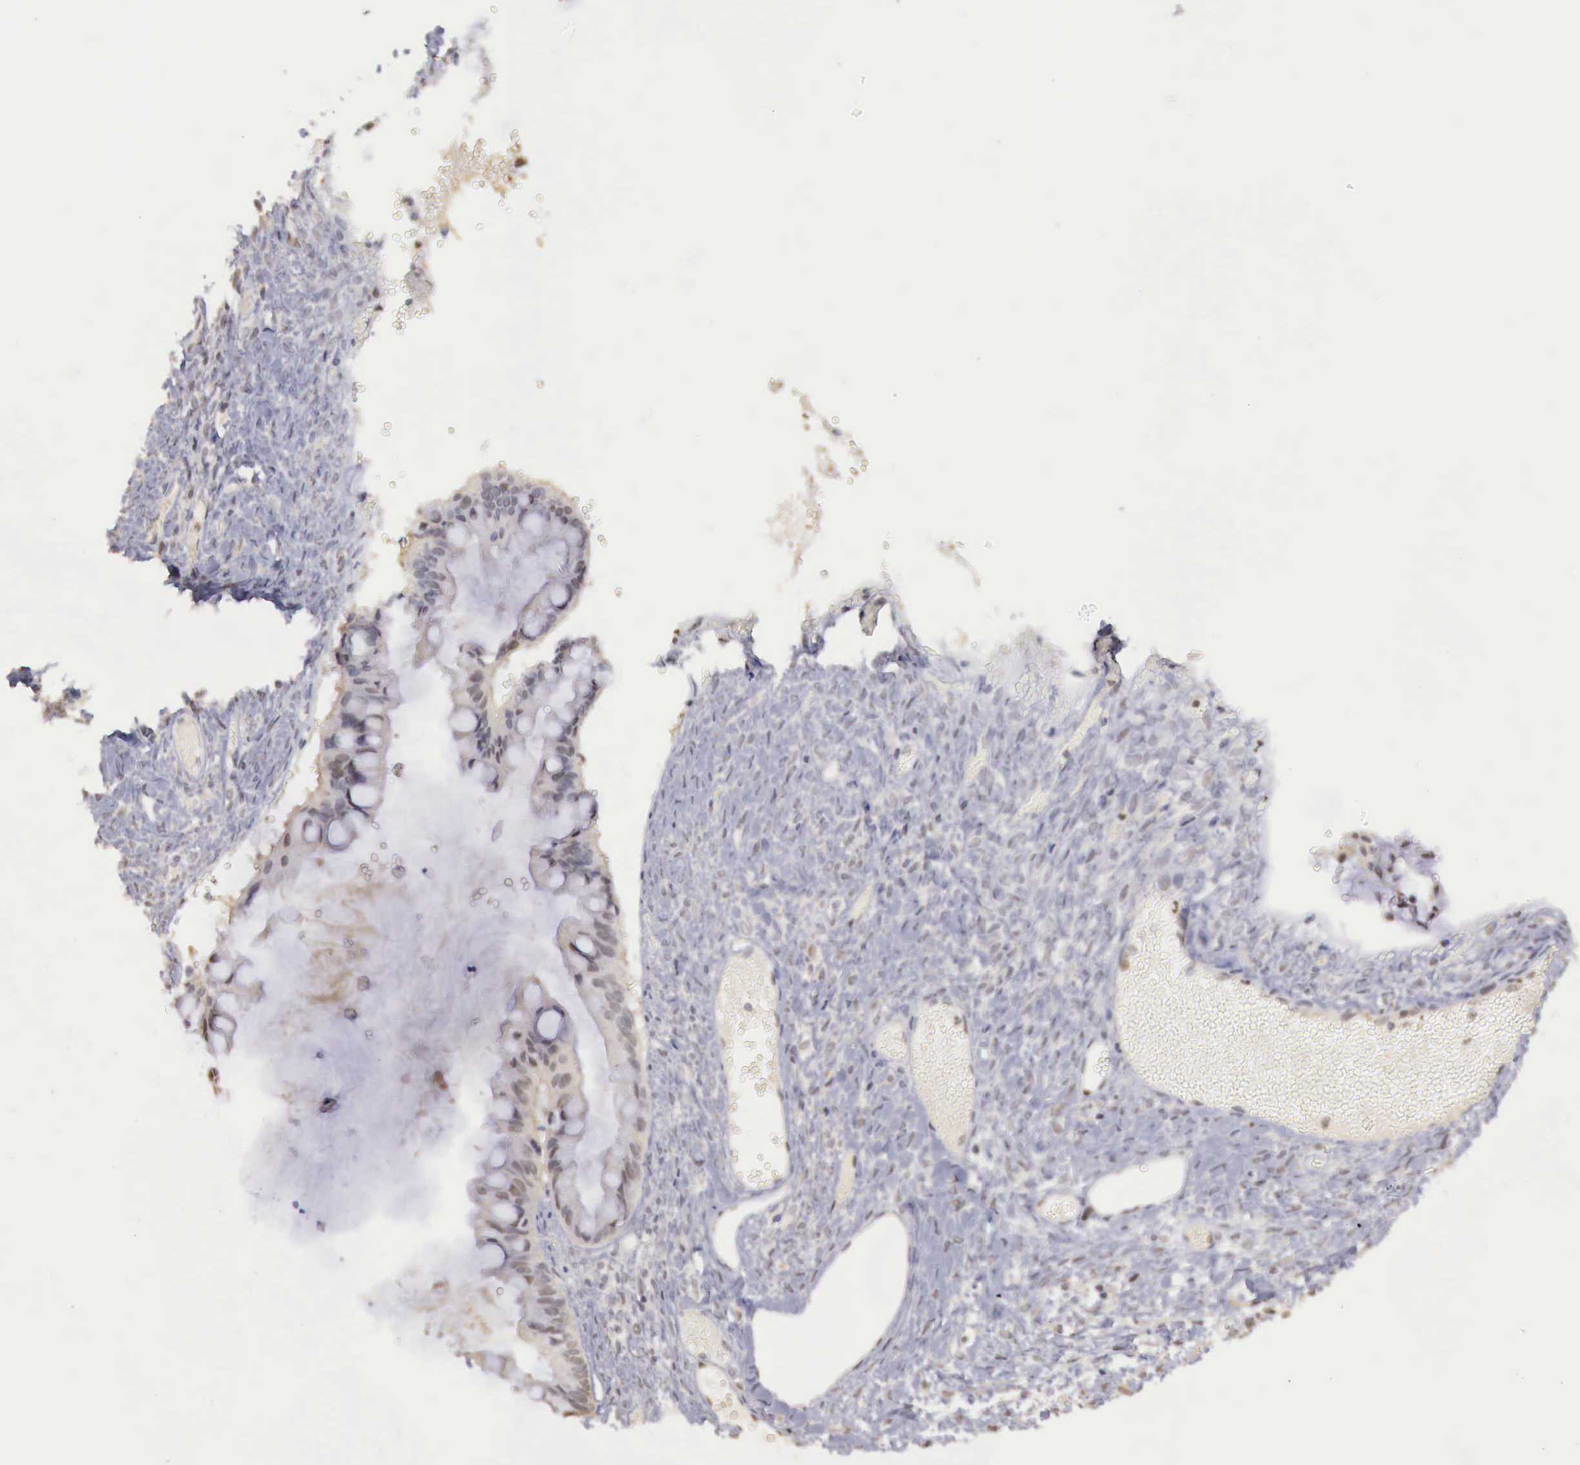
{"staining": {"intensity": "negative", "quantity": "none", "location": "none"}, "tissue": "ovarian cancer", "cell_type": "Tumor cells", "image_type": "cancer", "snomed": [{"axis": "morphology", "description": "Cystadenocarcinoma, mucinous, NOS"}, {"axis": "topography", "description": "Ovary"}], "caption": "IHC image of neoplastic tissue: ovarian mucinous cystadenocarcinoma stained with DAB reveals no significant protein staining in tumor cells. (DAB IHC visualized using brightfield microscopy, high magnification).", "gene": "TBC1D9", "patient": {"sex": "female", "age": 57}}